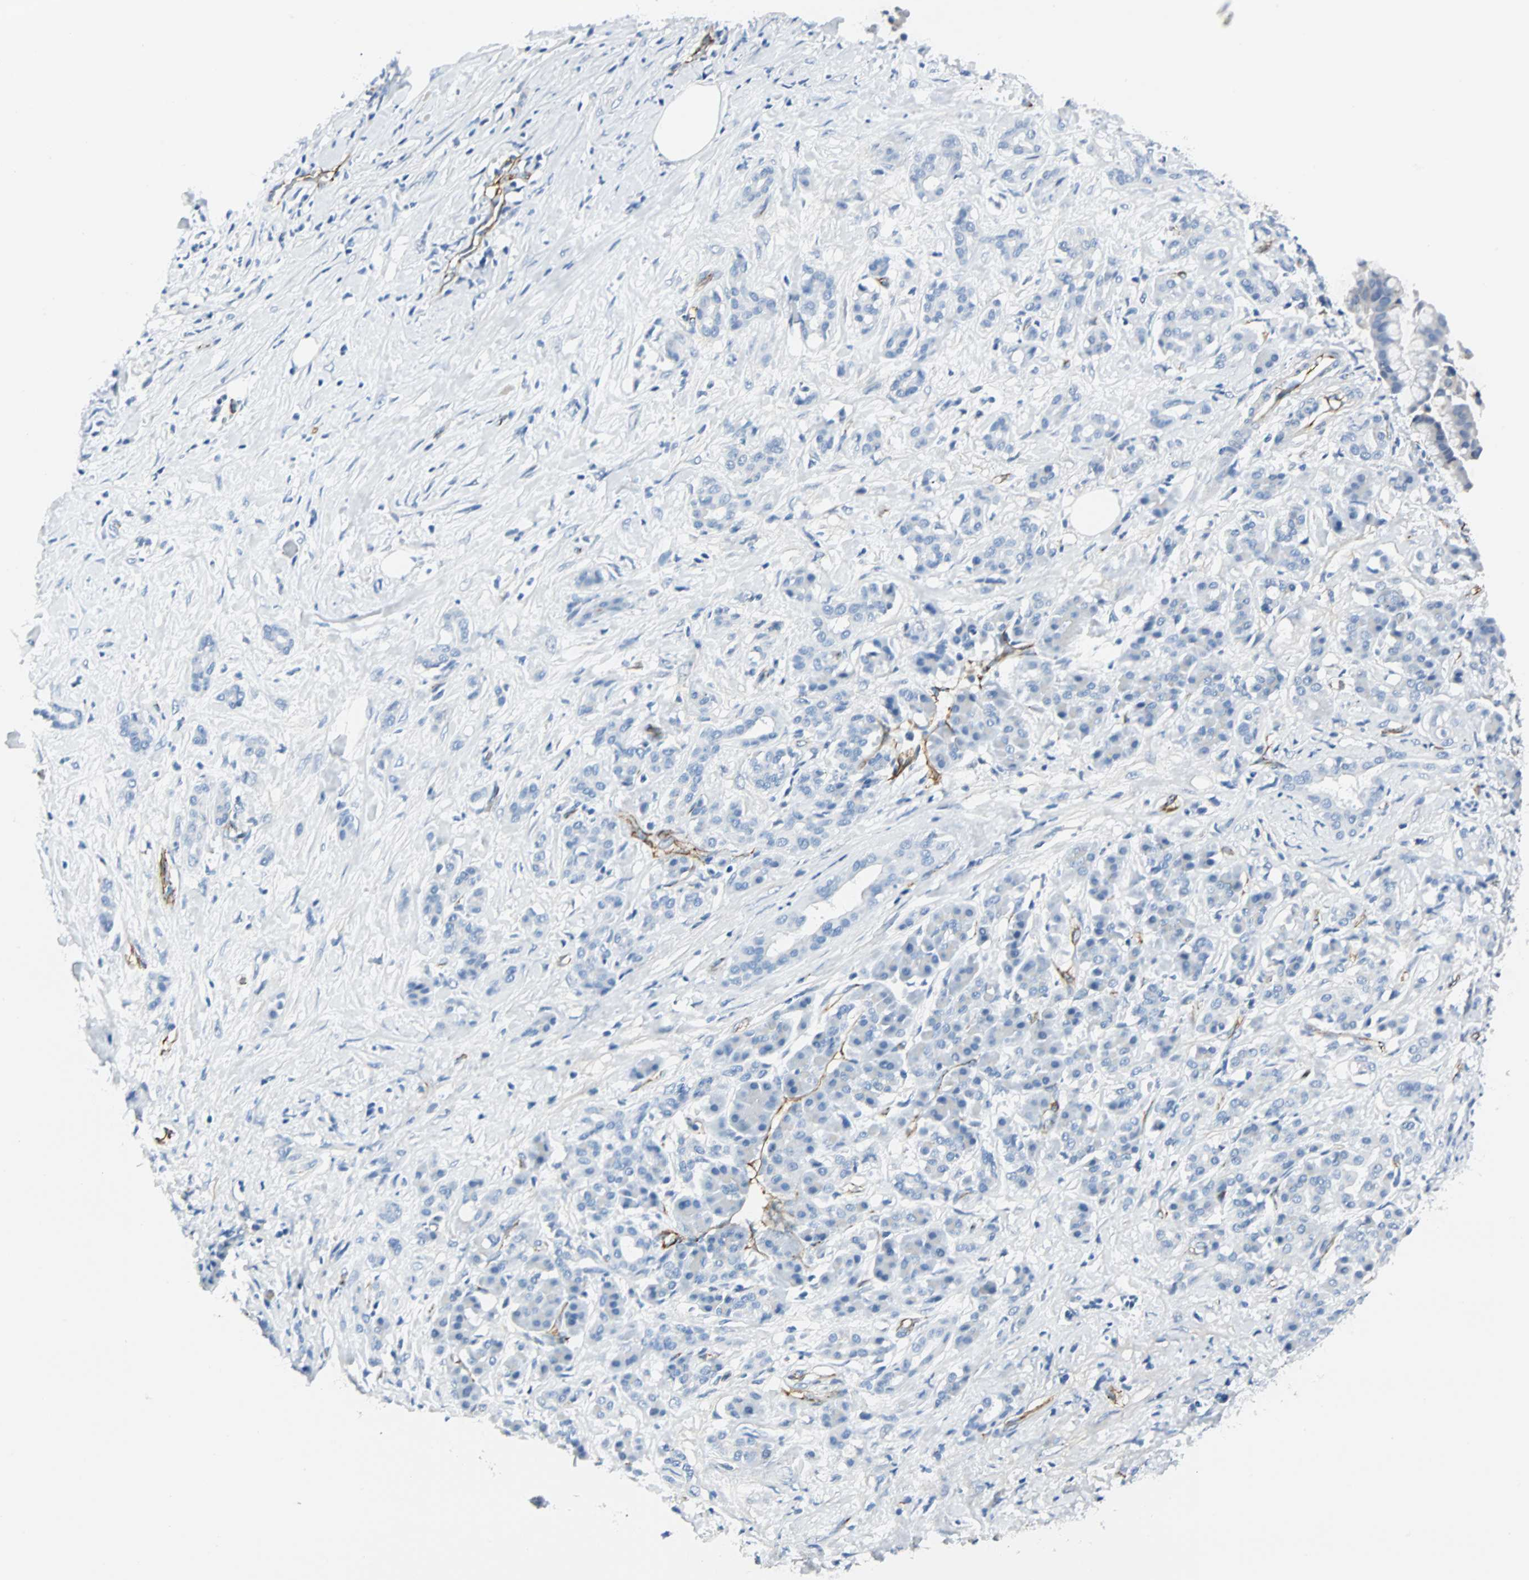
{"staining": {"intensity": "negative", "quantity": "none", "location": "none"}, "tissue": "pancreatic cancer", "cell_type": "Tumor cells", "image_type": "cancer", "snomed": [{"axis": "morphology", "description": "Adenocarcinoma, NOS"}, {"axis": "topography", "description": "Pancreas"}], "caption": "Pancreatic cancer stained for a protein using immunohistochemistry shows no staining tumor cells.", "gene": "VPS9D1", "patient": {"sex": "male", "age": 41}}